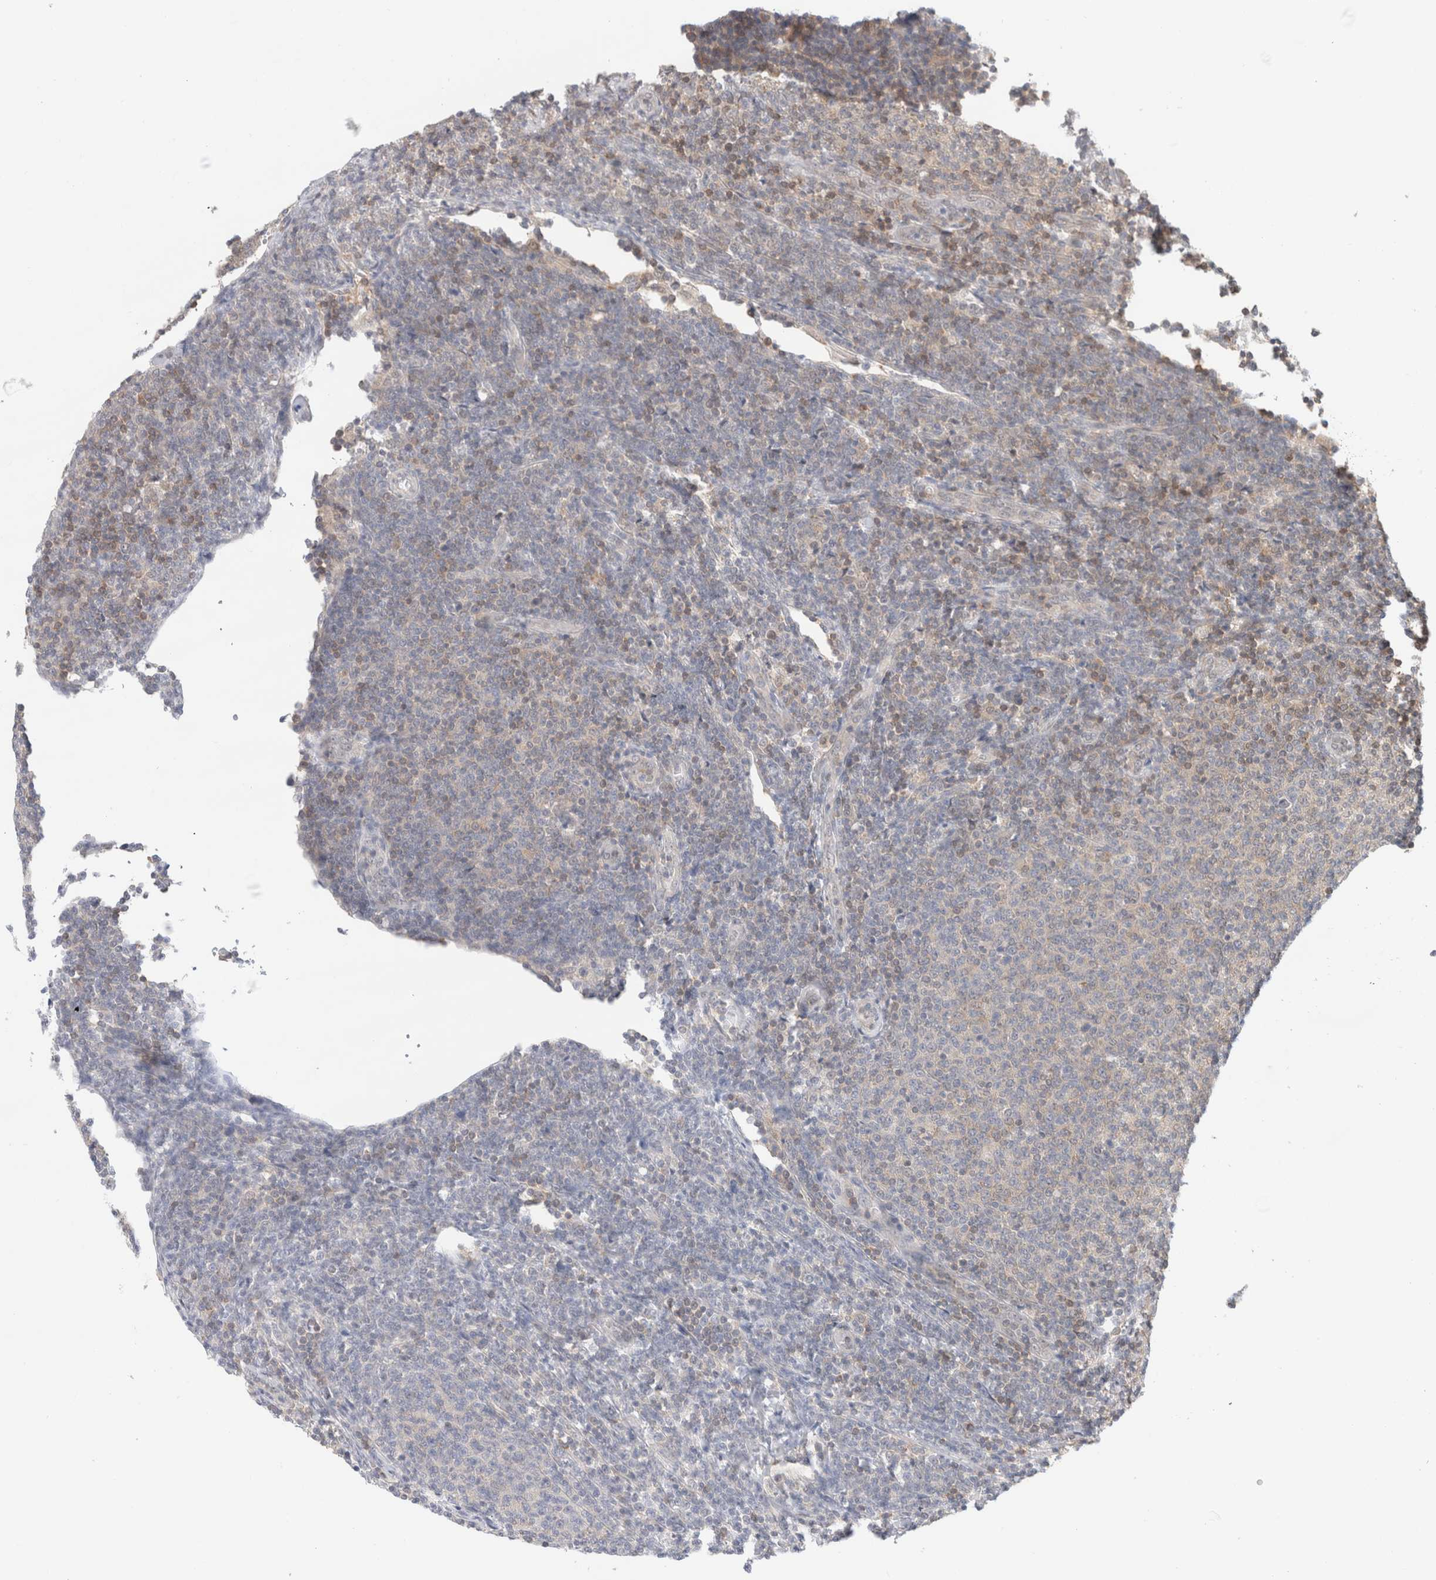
{"staining": {"intensity": "negative", "quantity": "none", "location": "none"}, "tissue": "lymphoma", "cell_type": "Tumor cells", "image_type": "cancer", "snomed": [{"axis": "morphology", "description": "Malignant lymphoma, non-Hodgkin's type, Low grade"}, {"axis": "topography", "description": "Lymph node"}], "caption": "IHC of lymphoma reveals no expression in tumor cells. (DAB IHC with hematoxylin counter stain).", "gene": "C17orf97", "patient": {"sex": "male", "age": 66}}